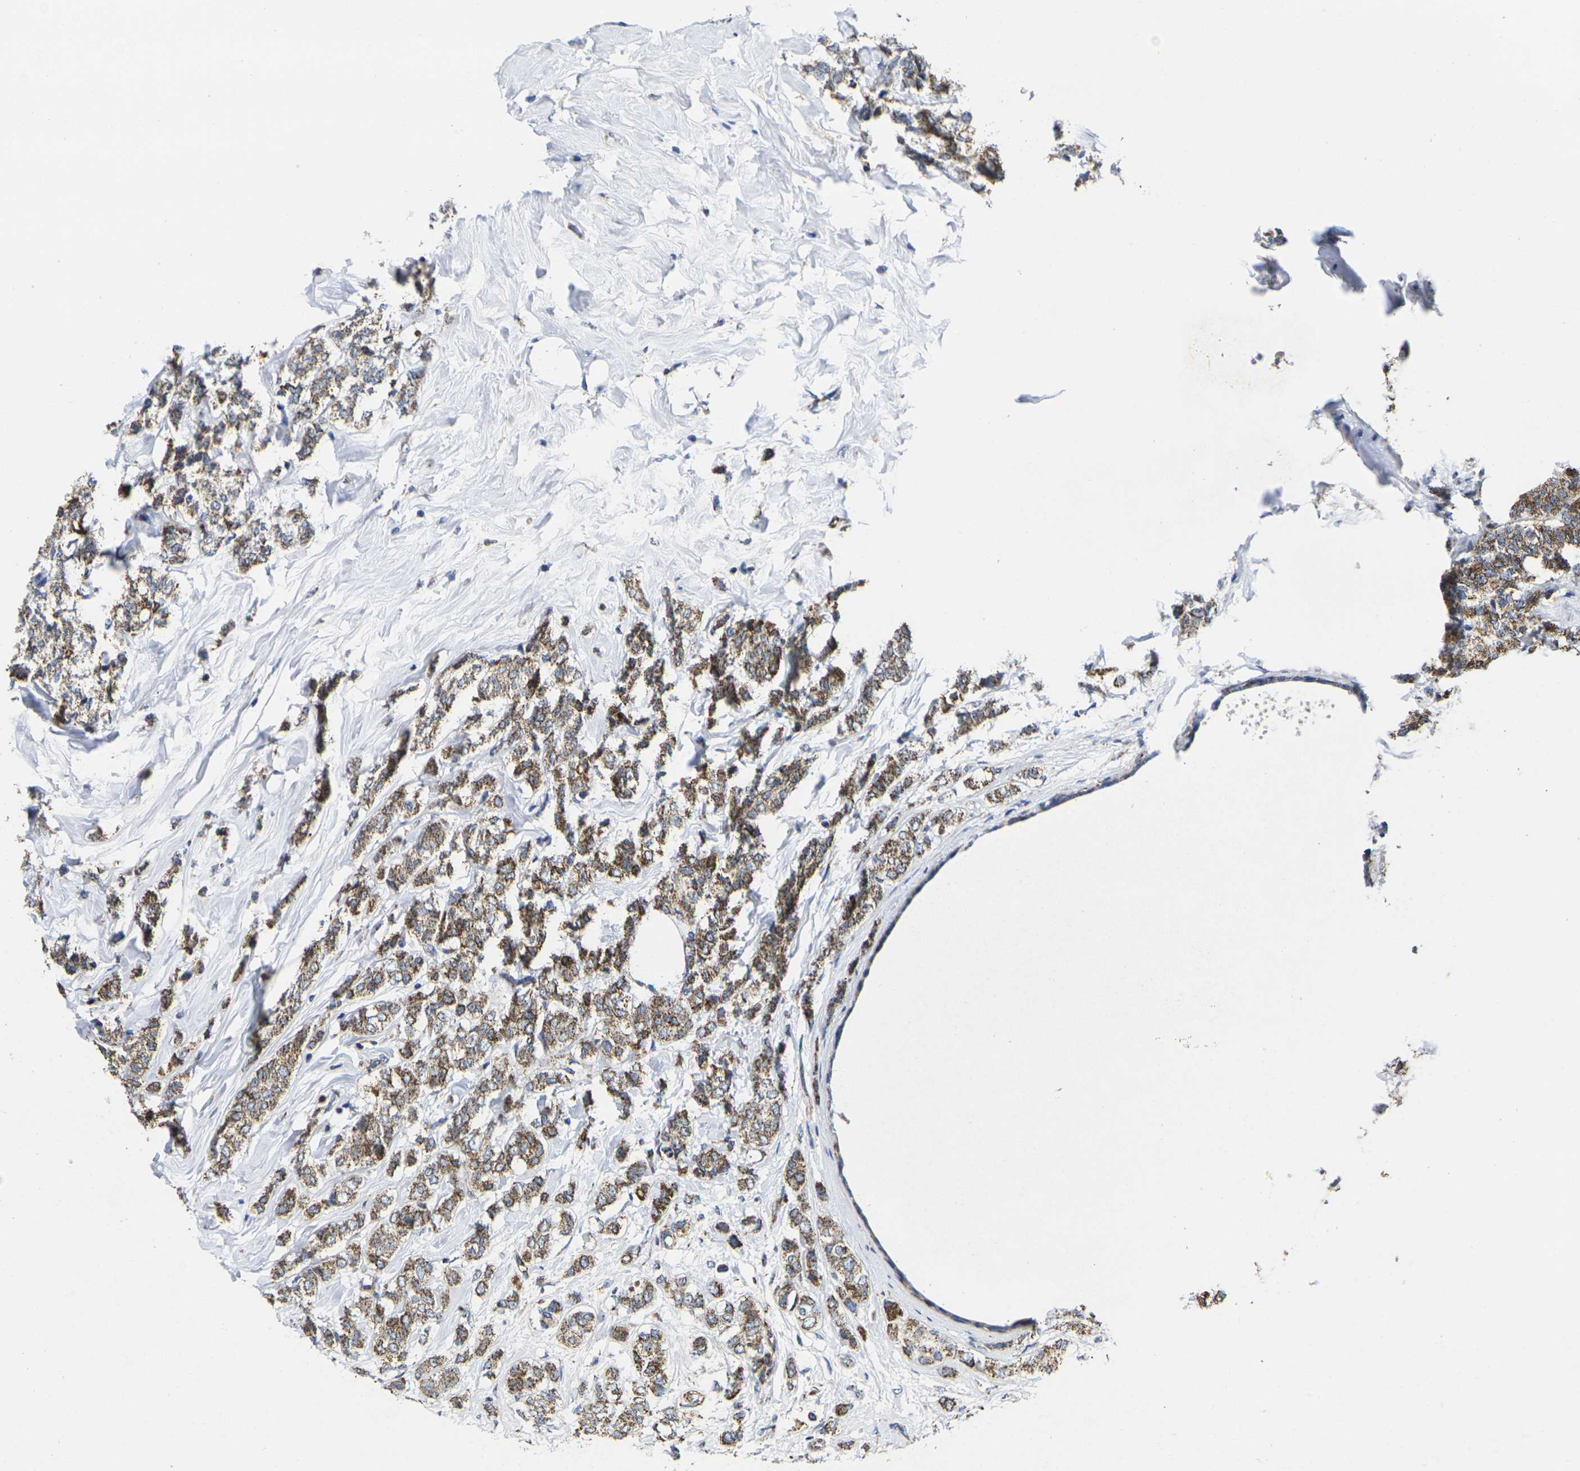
{"staining": {"intensity": "strong", "quantity": ">75%", "location": "cytoplasmic/membranous"}, "tissue": "breast cancer", "cell_type": "Tumor cells", "image_type": "cancer", "snomed": [{"axis": "morphology", "description": "Lobular carcinoma"}, {"axis": "topography", "description": "Breast"}], "caption": "Immunohistochemical staining of human lobular carcinoma (breast) displays high levels of strong cytoplasmic/membranous protein expression in approximately >75% of tumor cells. (IHC, brightfield microscopy, high magnification).", "gene": "P2RY11", "patient": {"sex": "female", "age": 60}}